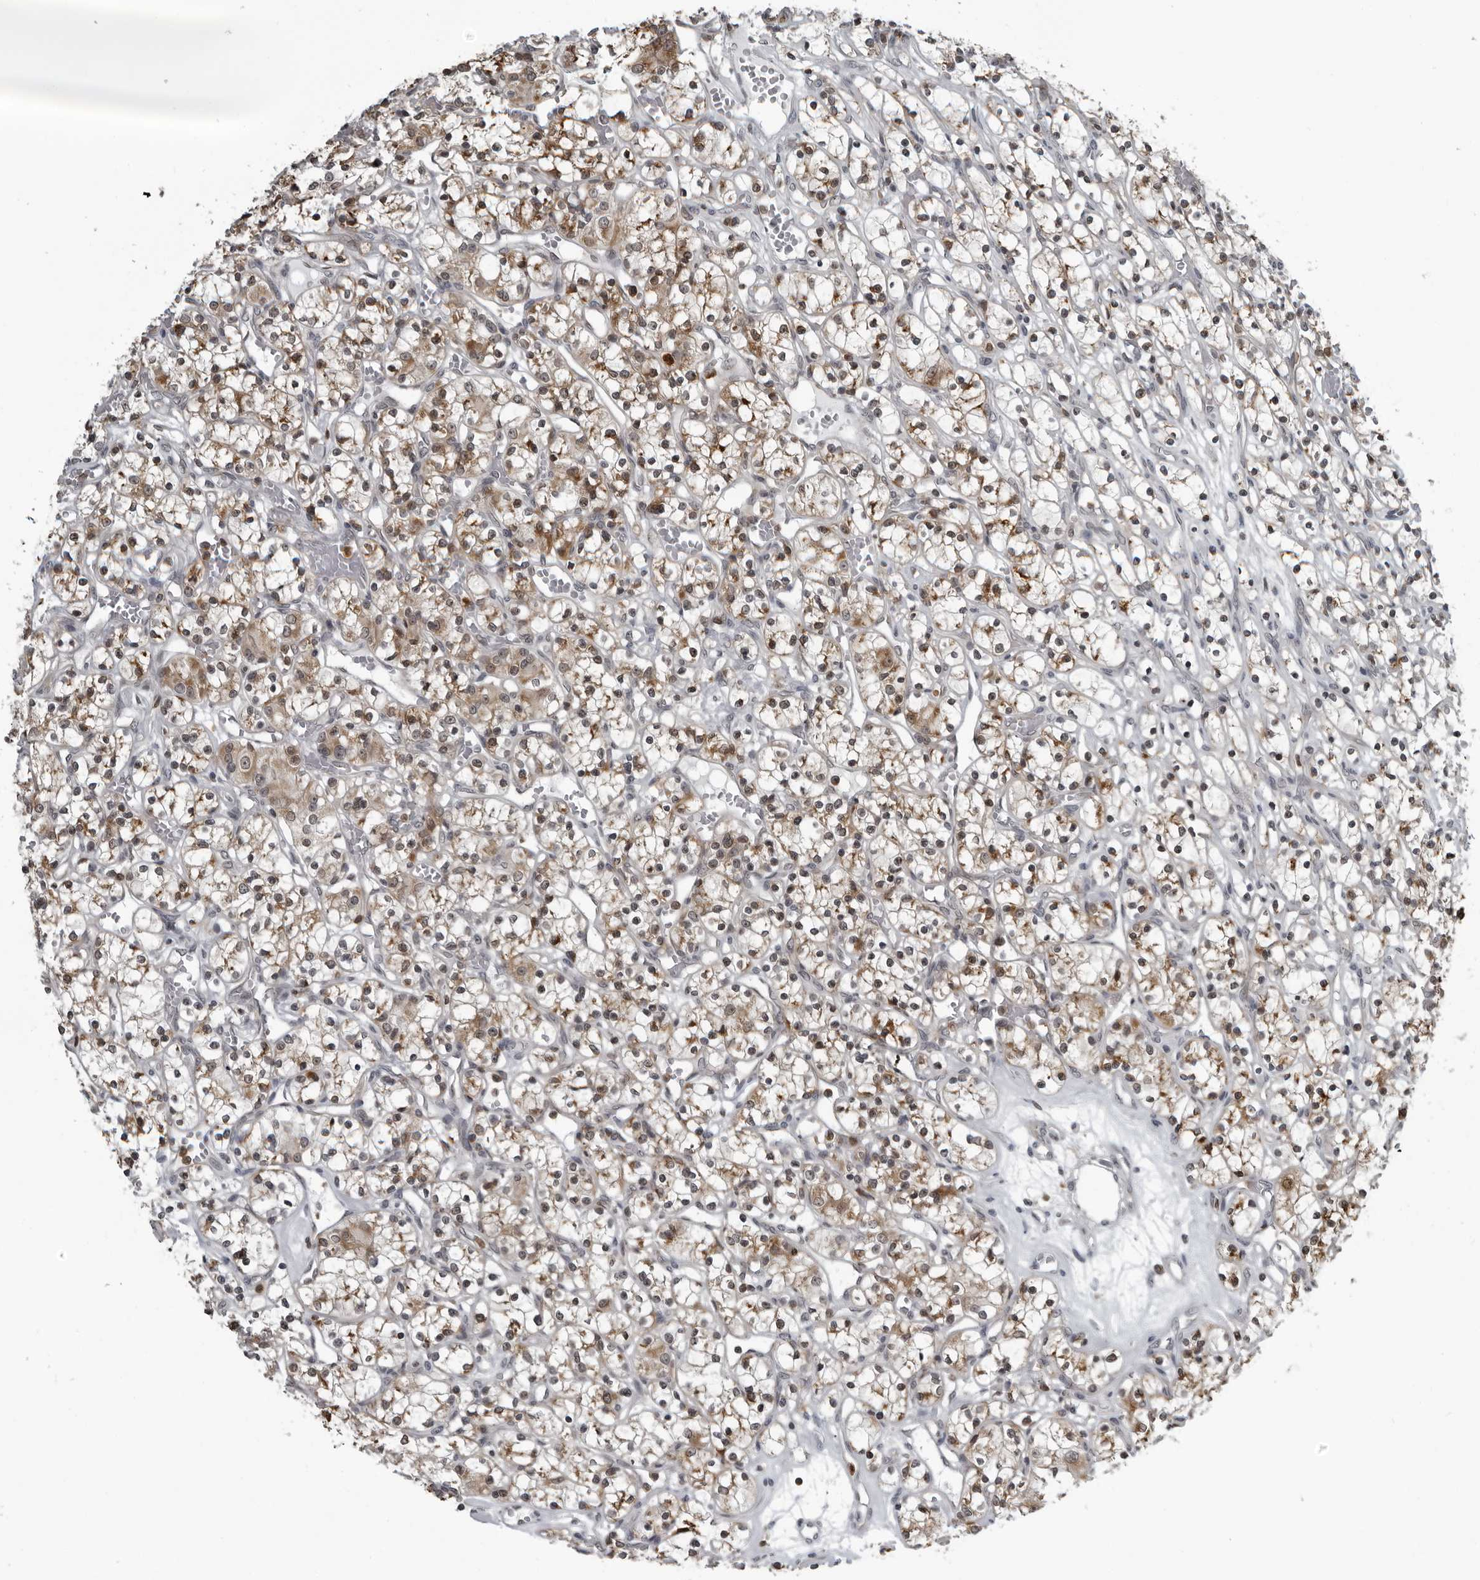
{"staining": {"intensity": "moderate", "quantity": ">75%", "location": "cytoplasmic/membranous,nuclear"}, "tissue": "renal cancer", "cell_type": "Tumor cells", "image_type": "cancer", "snomed": [{"axis": "morphology", "description": "Adenocarcinoma, NOS"}, {"axis": "topography", "description": "Kidney"}], "caption": "Approximately >75% of tumor cells in renal cancer (adenocarcinoma) exhibit moderate cytoplasmic/membranous and nuclear protein staining as visualized by brown immunohistochemical staining.", "gene": "RTCA", "patient": {"sex": "female", "age": 59}}